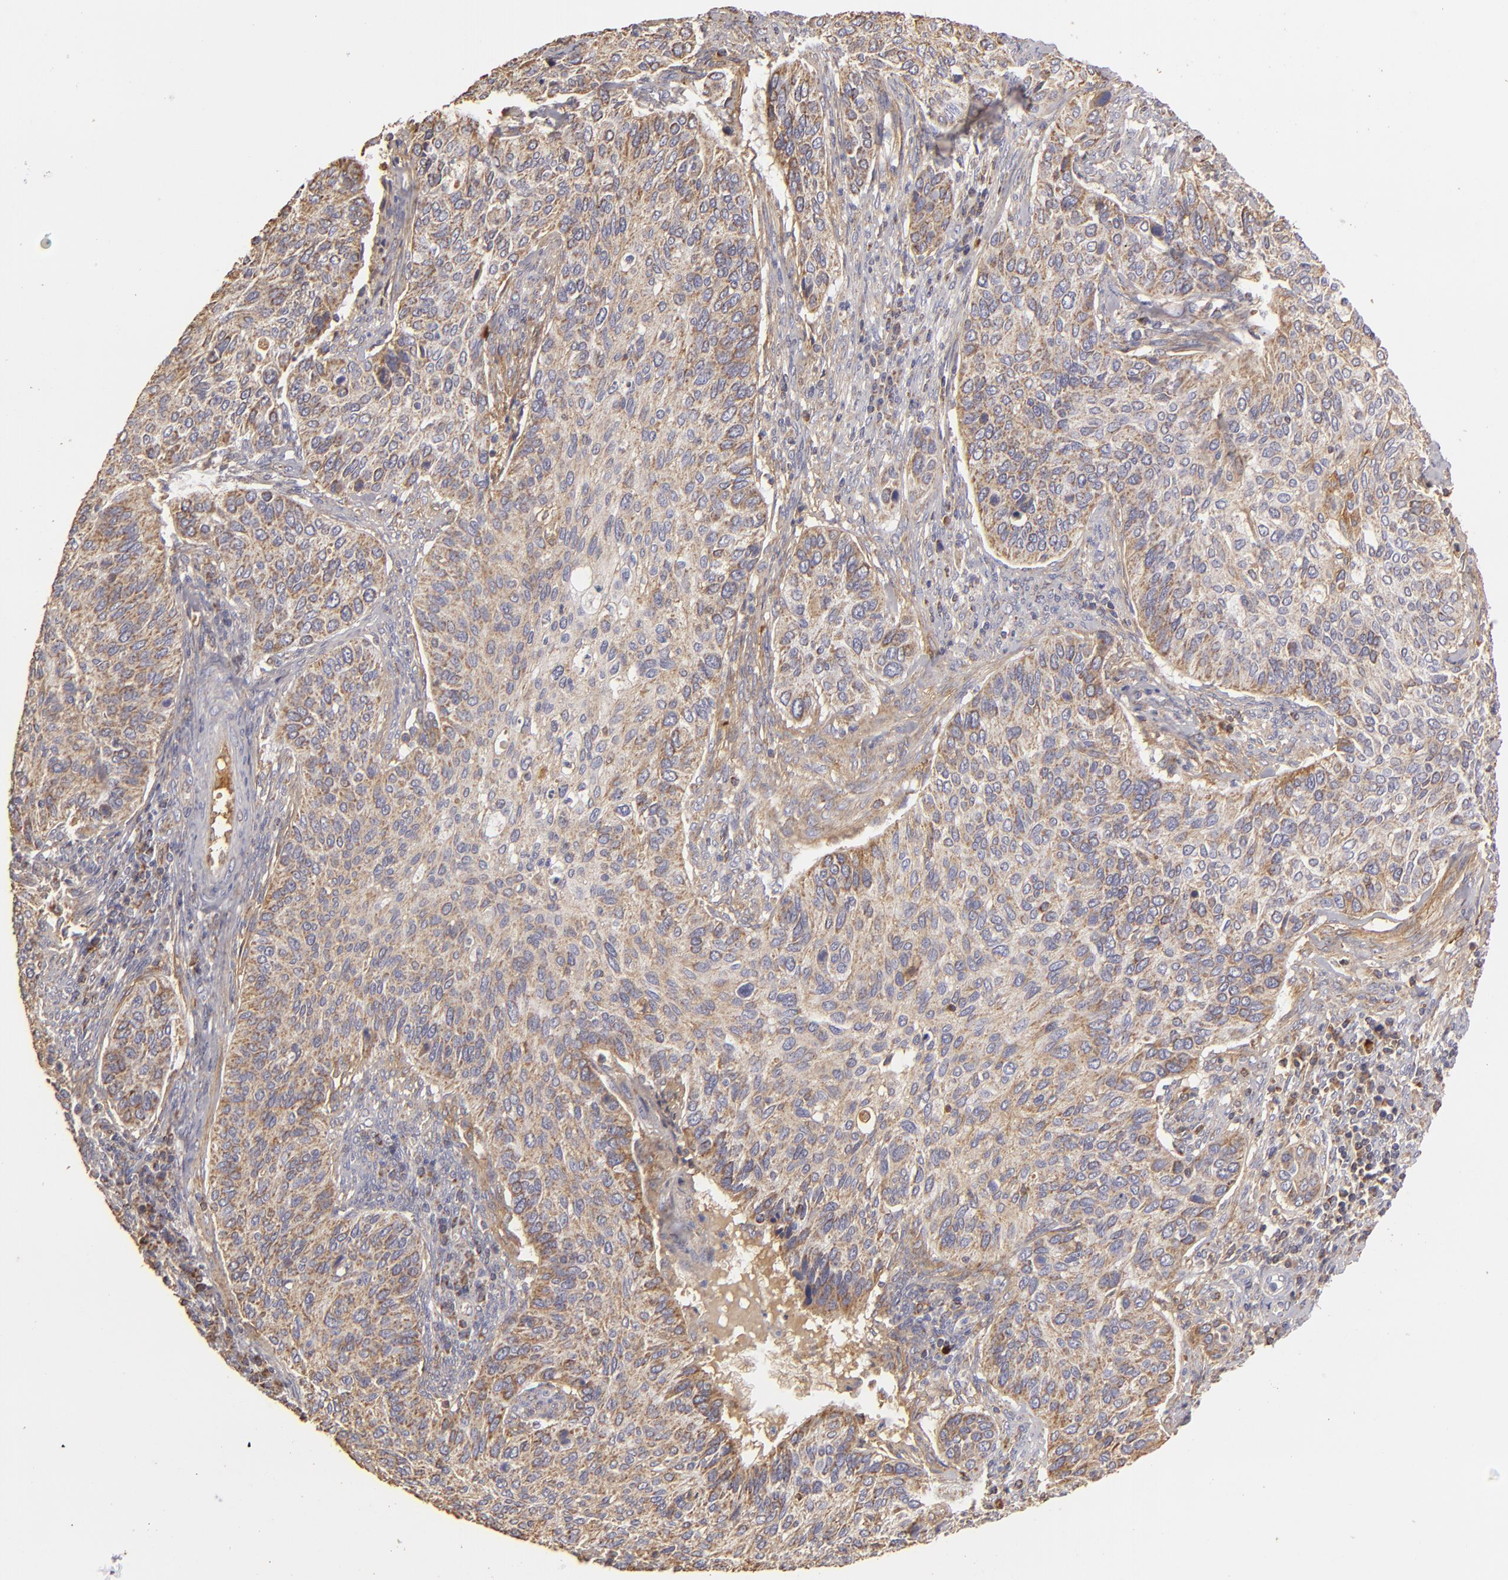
{"staining": {"intensity": "weak", "quantity": ">75%", "location": "cytoplasmic/membranous"}, "tissue": "cervical cancer", "cell_type": "Tumor cells", "image_type": "cancer", "snomed": [{"axis": "morphology", "description": "Adenocarcinoma, NOS"}, {"axis": "topography", "description": "Cervix"}], "caption": "Protein staining of cervical cancer tissue demonstrates weak cytoplasmic/membranous positivity in about >75% of tumor cells.", "gene": "CFB", "patient": {"sex": "female", "age": 29}}